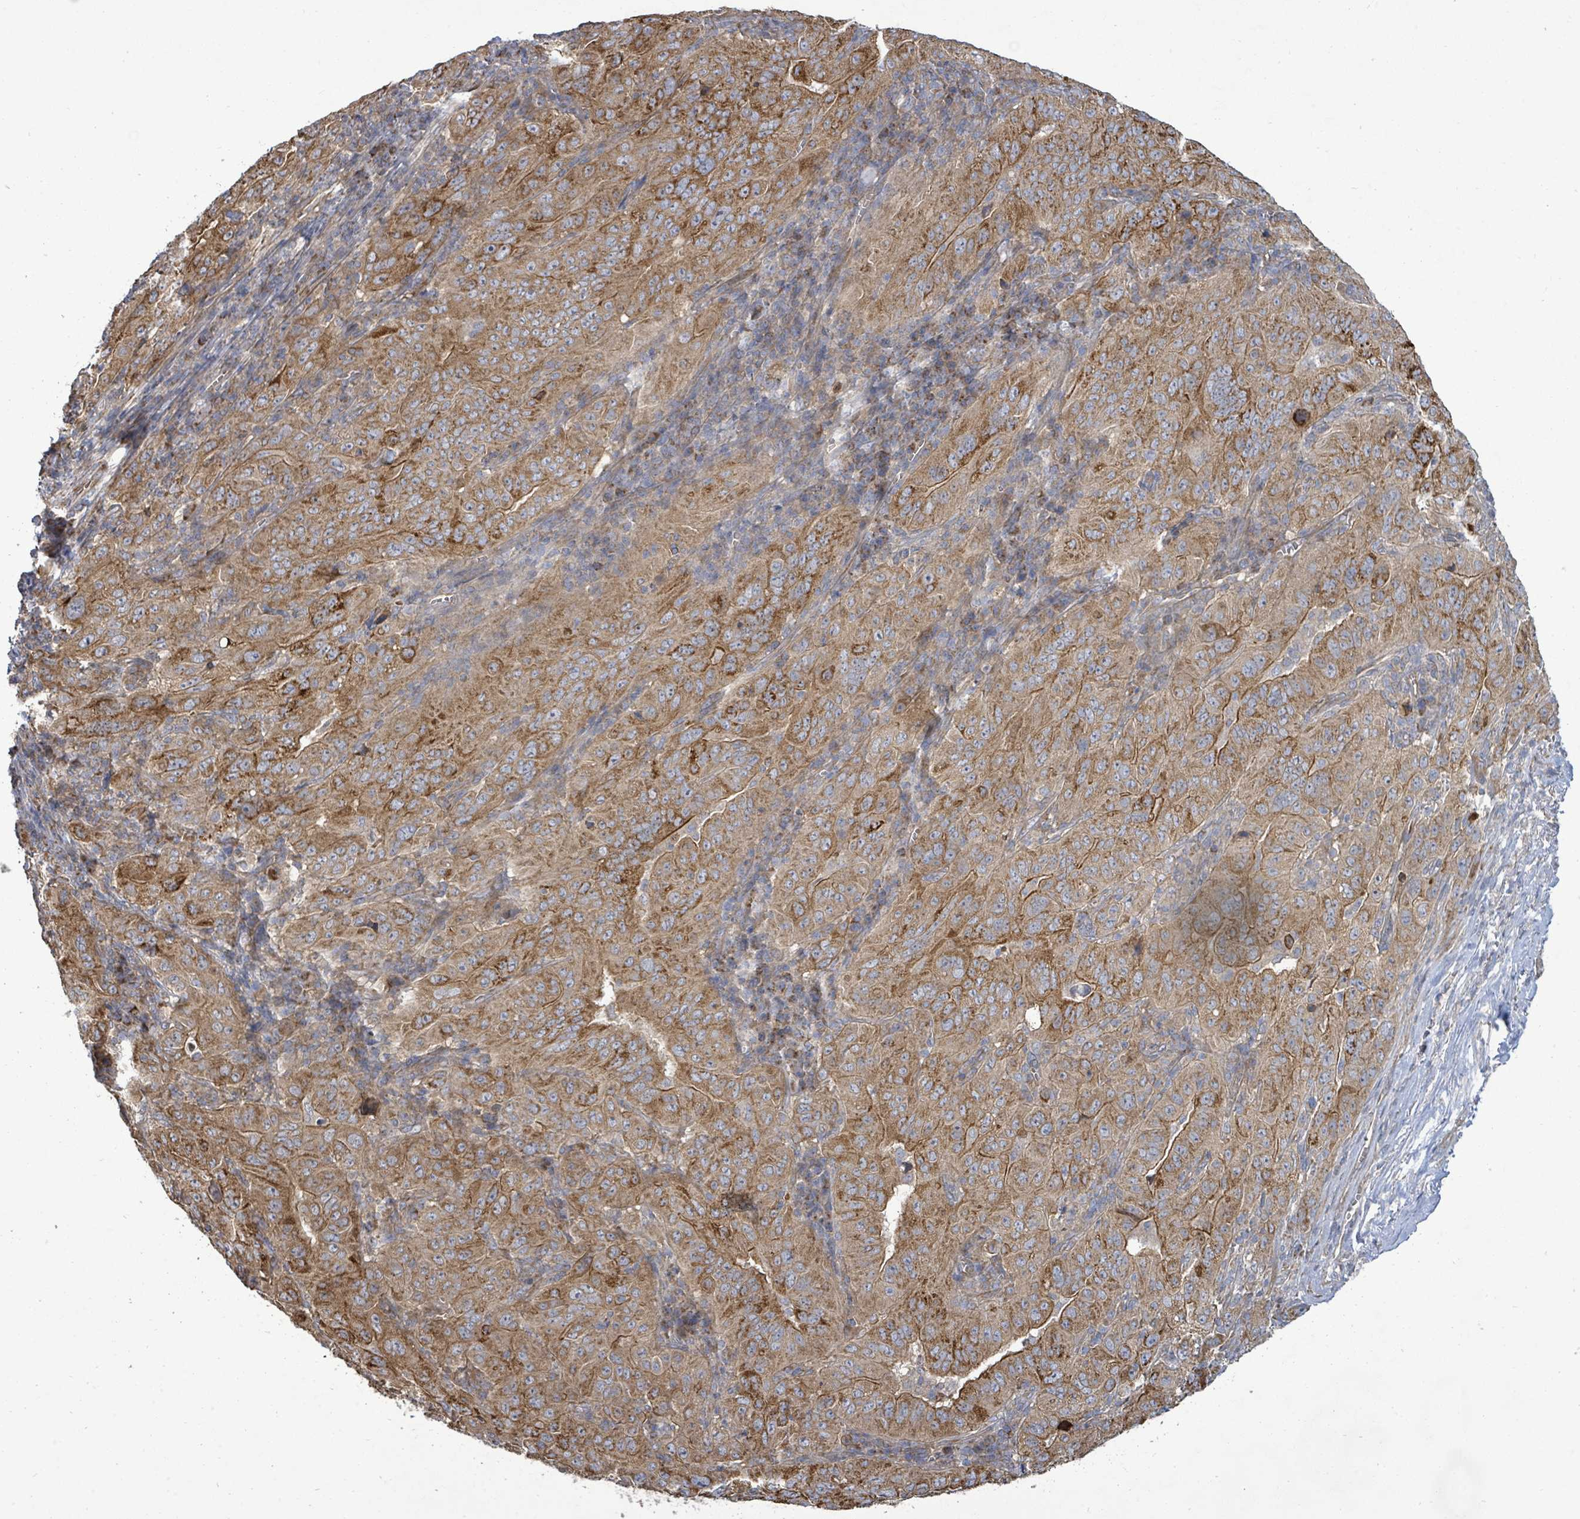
{"staining": {"intensity": "strong", "quantity": ">75%", "location": "cytoplasmic/membranous"}, "tissue": "pancreatic cancer", "cell_type": "Tumor cells", "image_type": "cancer", "snomed": [{"axis": "morphology", "description": "Adenocarcinoma, NOS"}, {"axis": "topography", "description": "Pancreas"}], "caption": "Strong cytoplasmic/membranous positivity is seen in about >75% of tumor cells in adenocarcinoma (pancreatic). (DAB IHC, brown staining for protein, blue staining for nuclei).", "gene": "KBTBD11", "patient": {"sex": "male", "age": 63}}